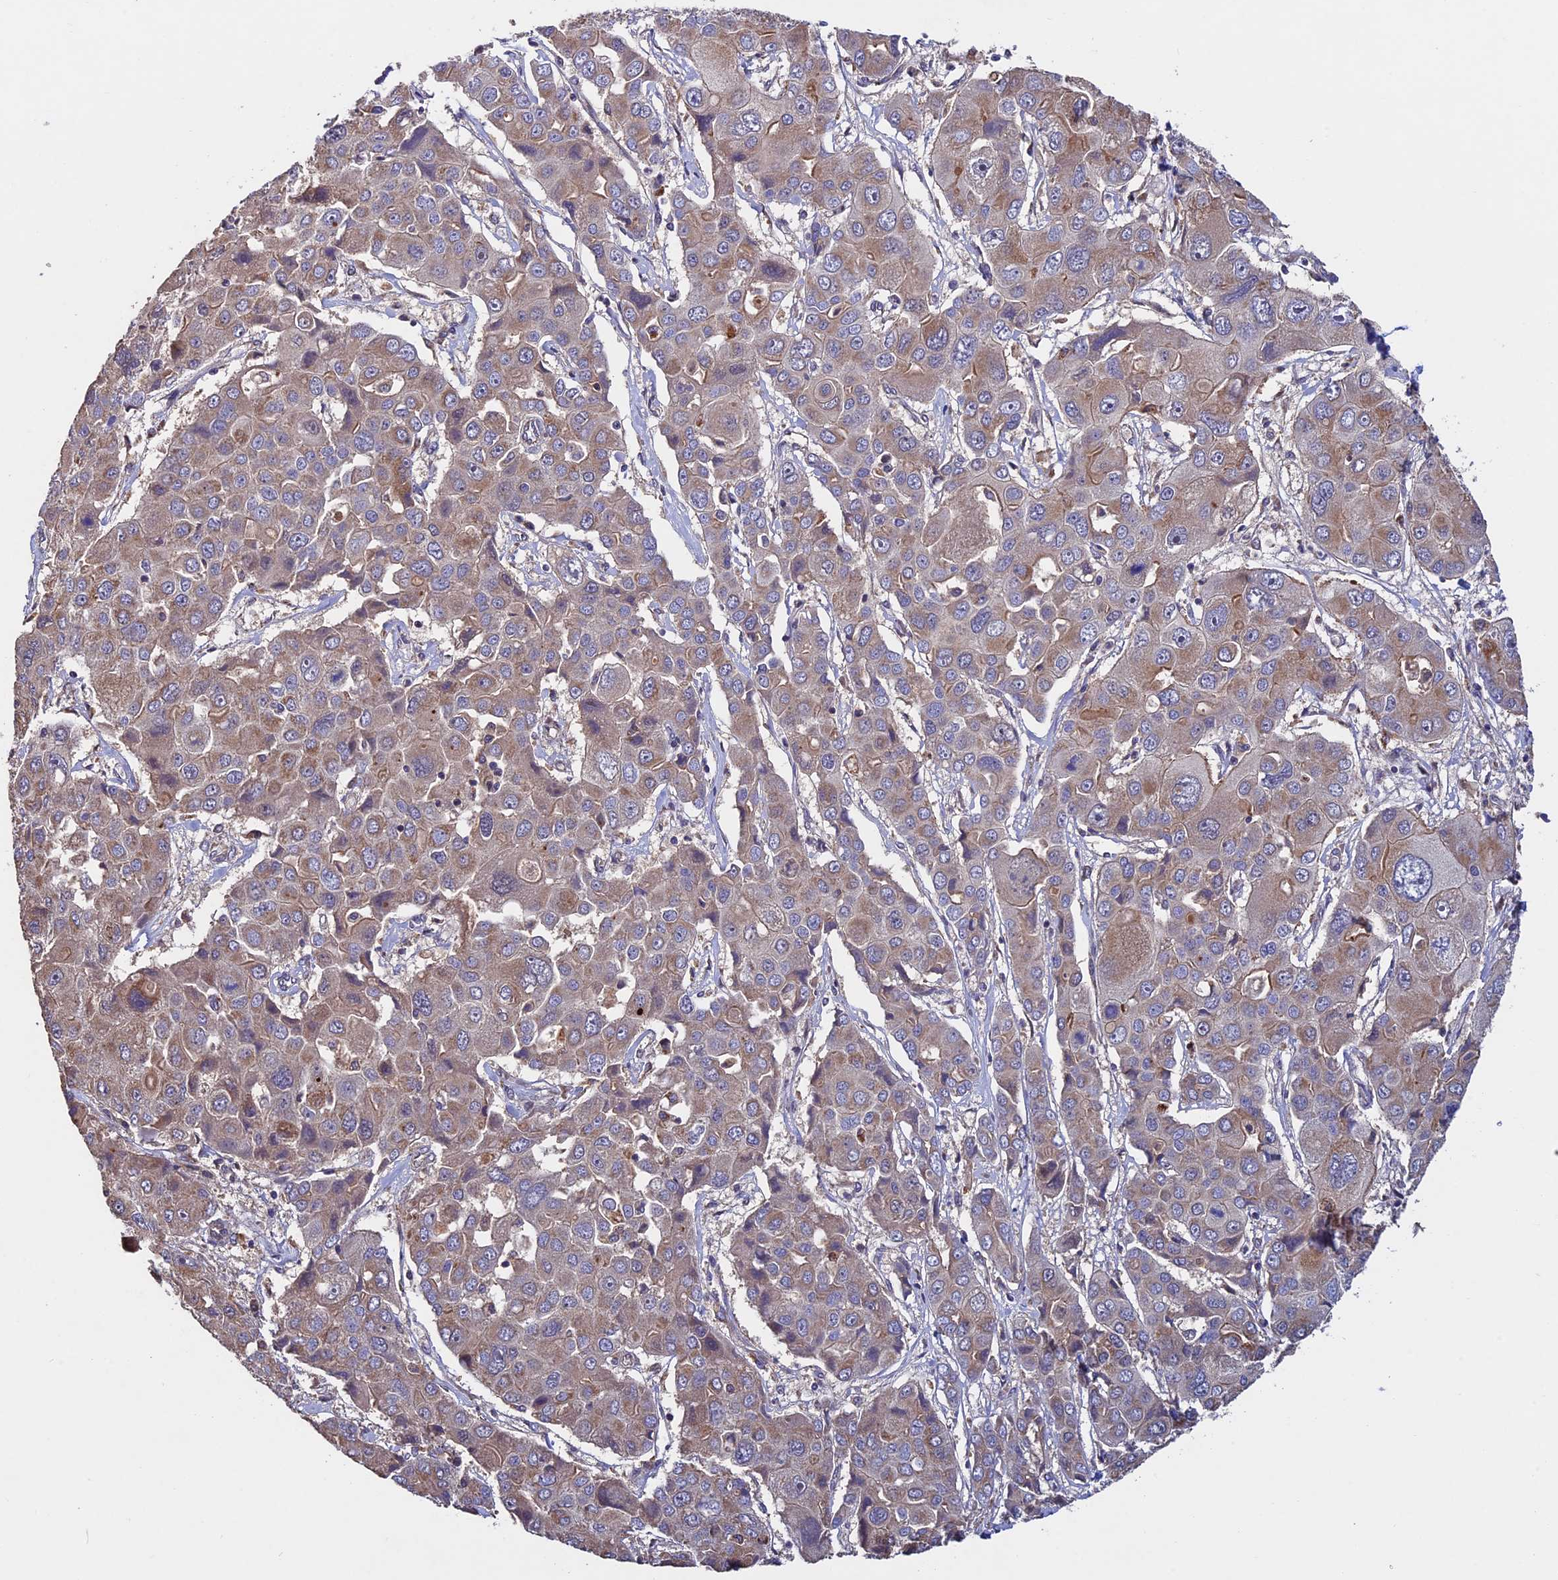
{"staining": {"intensity": "moderate", "quantity": "25%-75%", "location": "cytoplasmic/membranous"}, "tissue": "liver cancer", "cell_type": "Tumor cells", "image_type": "cancer", "snomed": [{"axis": "morphology", "description": "Cholangiocarcinoma"}, {"axis": "topography", "description": "Liver"}], "caption": "Tumor cells demonstrate medium levels of moderate cytoplasmic/membranous positivity in about 25%-75% of cells in liver cholangiocarcinoma. The protein is stained brown, and the nuclei are stained in blue (DAB IHC with brightfield microscopy, high magnification).", "gene": "RNF17", "patient": {"sex": "male", "age": 67}}